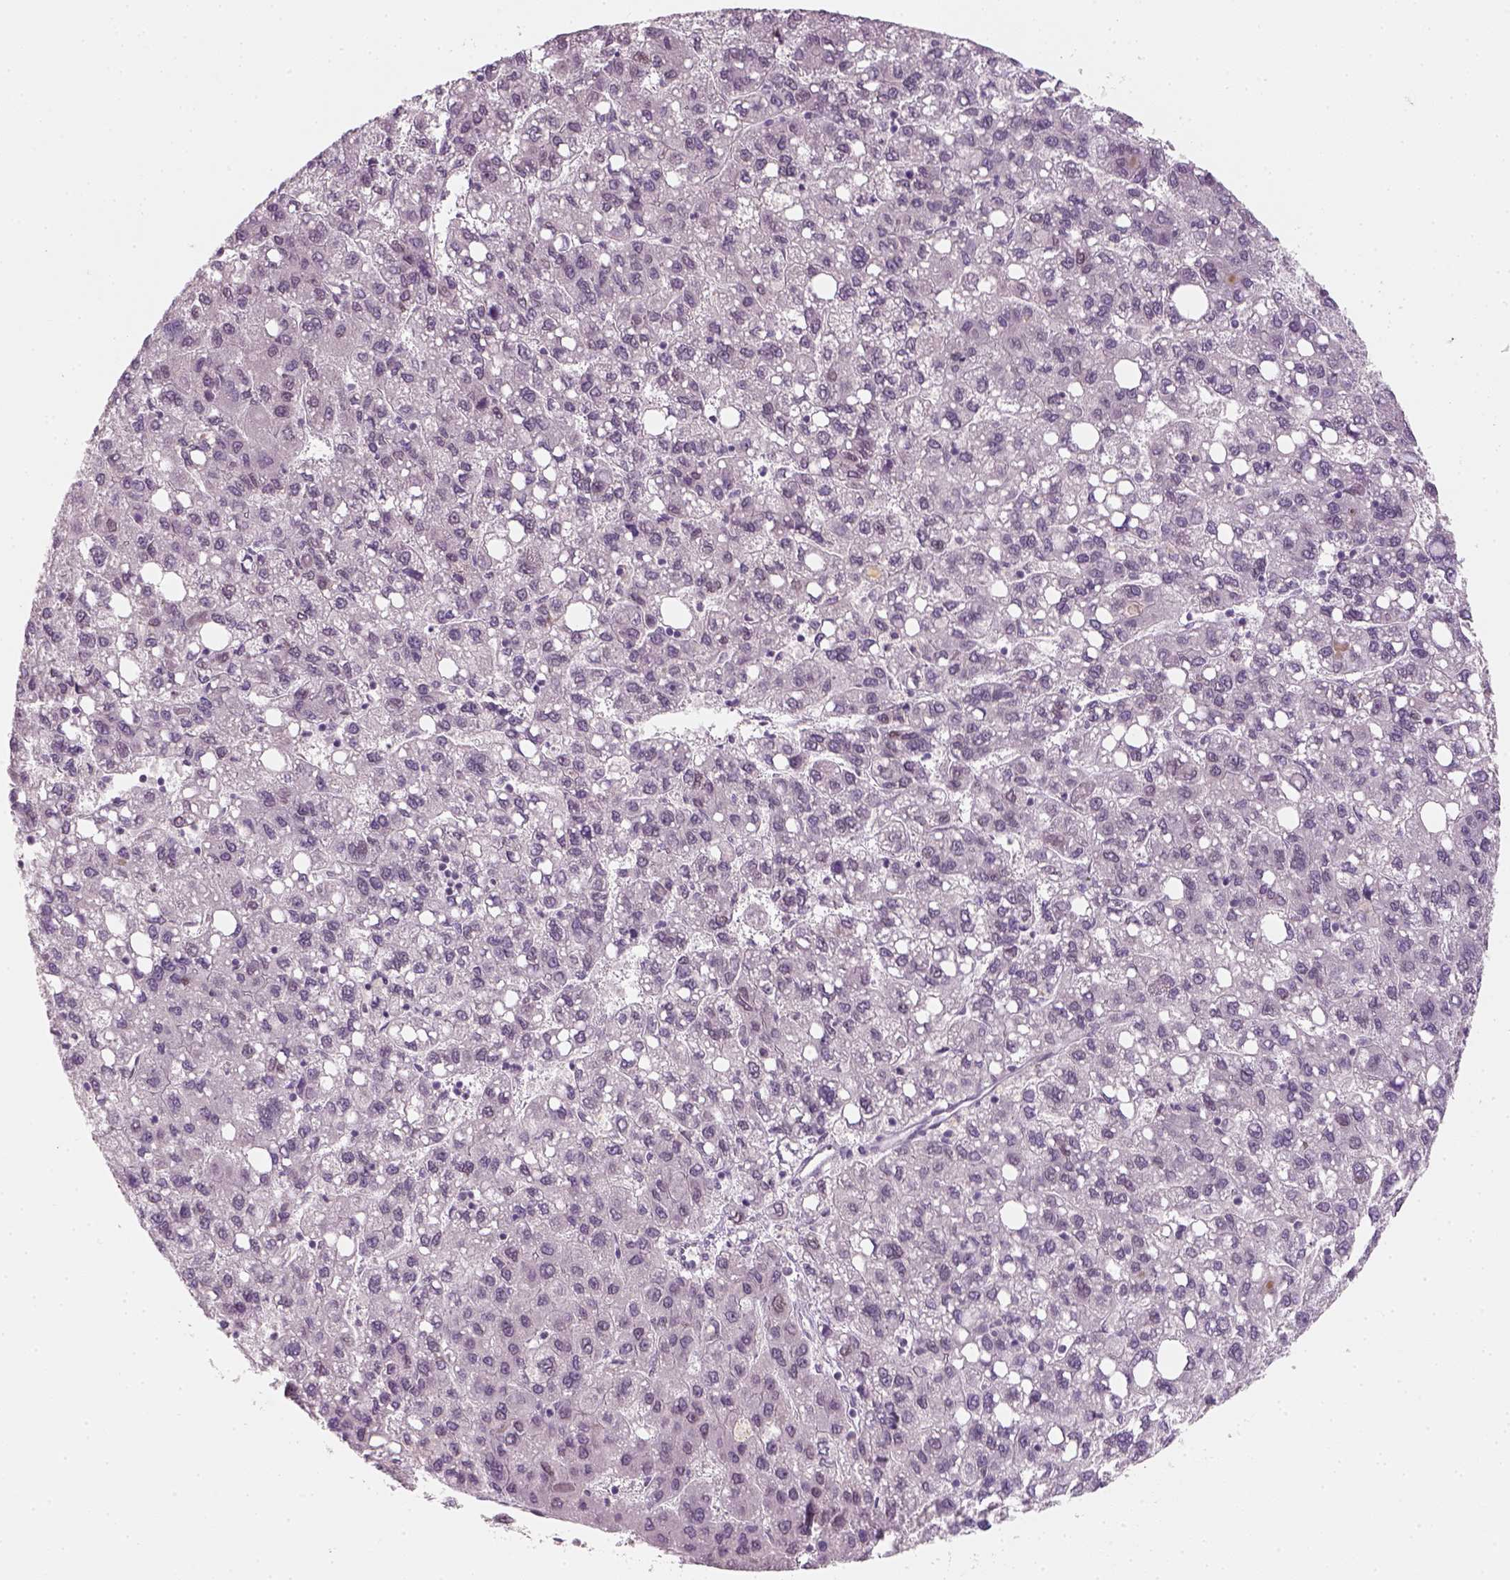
{"staining": {"intensity": "negative", "quantity": "none", "location": "none"}, "tissue": "liver cancer", "cell_type": "Tumor cells", "image_type": "cancer", "snomed": [{"axis": "morphology", "description": "Carcinoma, Hepatocellular, NOS"}, {"axis": "topography", "description": "Liver"}], "caption": "A high-resolution photomicrograph shows immunohistochemistry staining of liver hepatocellular carcinoma, which exhibits no significant expression in tumor cells.", "gene": "TP53", "patient": {"sex": "female", "age": 82}}